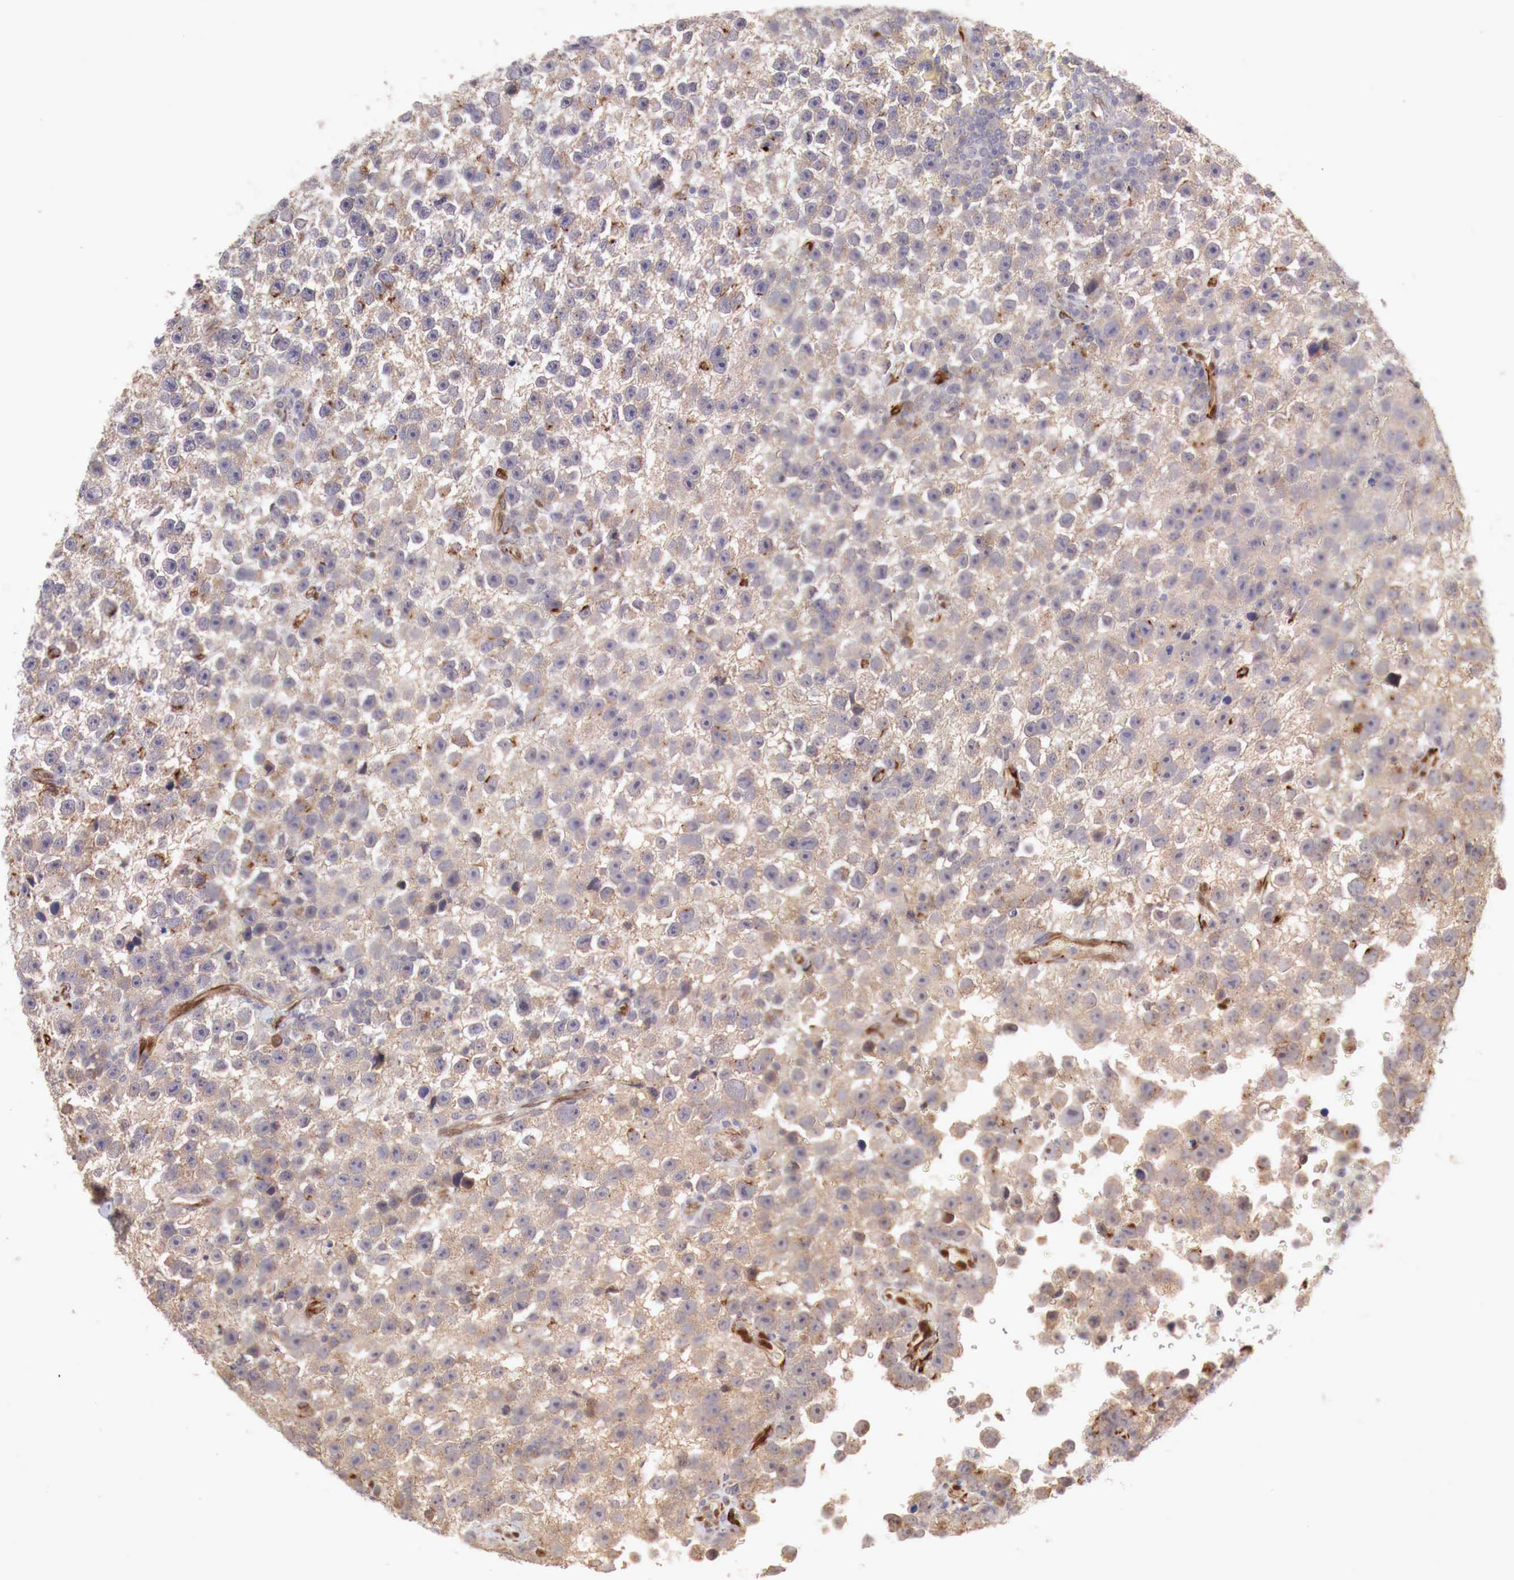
{"staining": {"intensity": "negative", "quantity": "none", "location": "none"}, "tissue": "testis cancer", "cell_type": "Tumor cells", "image_type": "cancer", "snomed": [{"axis": "morphology", "description": "Seminoma, NOS"}, {"axis": "topography", "description": "Testis"}], "caption": "Protein analysis of testis cancer (seminoma) shows no significant expression in tumor cells. The staining was performed using DAB to visualize the protein expression in brown, while the nuclei were stained in blue with hematoxylin (Magnification: 20x).", "gene": "WT1", "patient": {"sex": "male", "age": 33}}